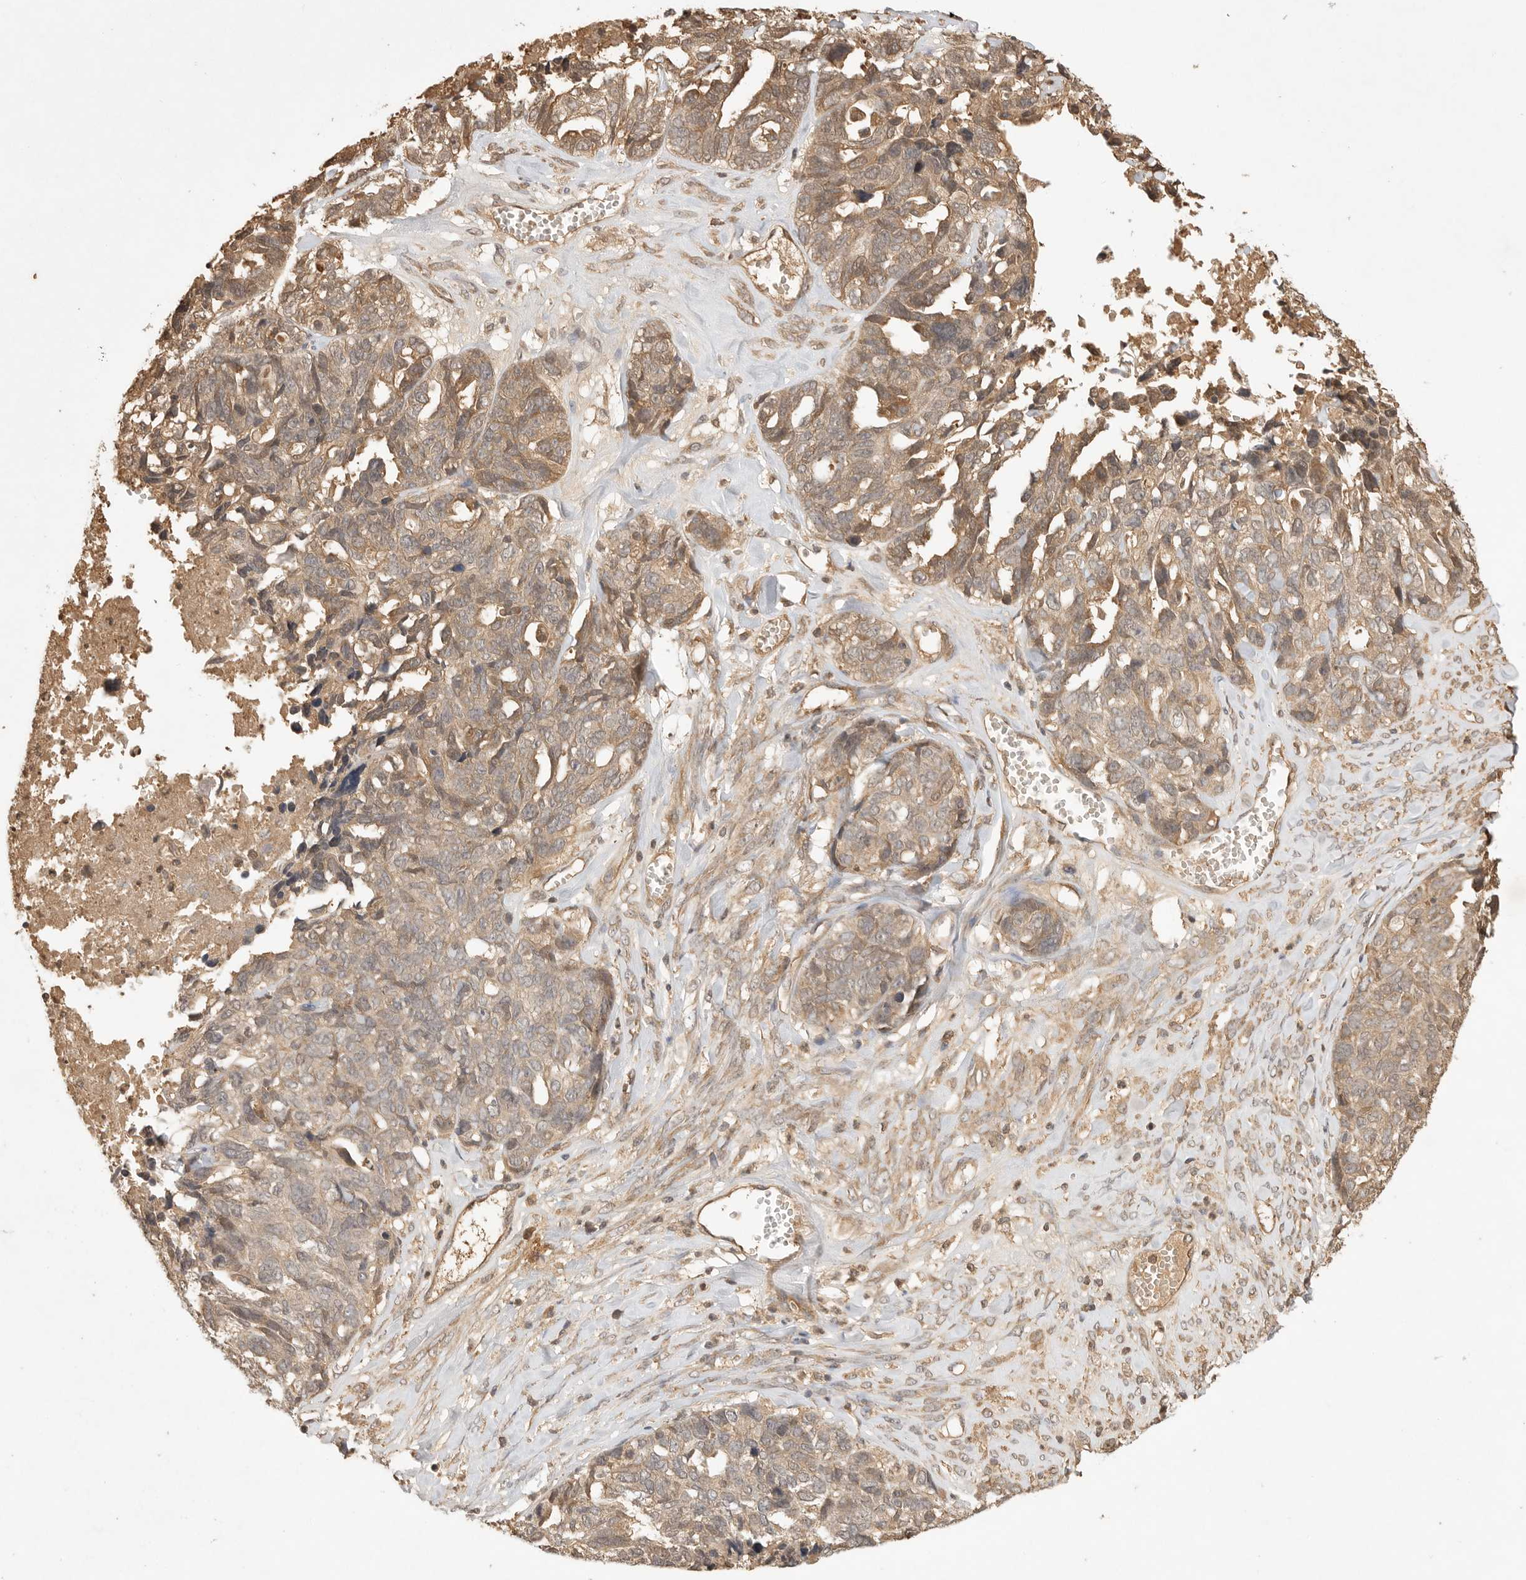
{"staining": {"intensity": "weak", "quantity": ">75%", "location": "cytoplasmic/membranous"}, "tissue": "ovarian cancer", "cell_type": "Tumor cells", "image_type": "cancer", "snomed": [{"axis": "morphology", "description": "Cystadenocarcinoma, serous, NOS"}, {"axis": "topography", "description": "Ovary"}], "caption": "High-magnification brightfield microscopy of serous cystadenocarcinoma (ovarian) stained with DAB (brown) and counterstained with hematoxylin (blue). tumor cells exhibit weak cytoplasmic/membranous expression is present in about>75% of cells.", "gene": "PRMT3", "patient": {"sex": "female", "age": 79}}